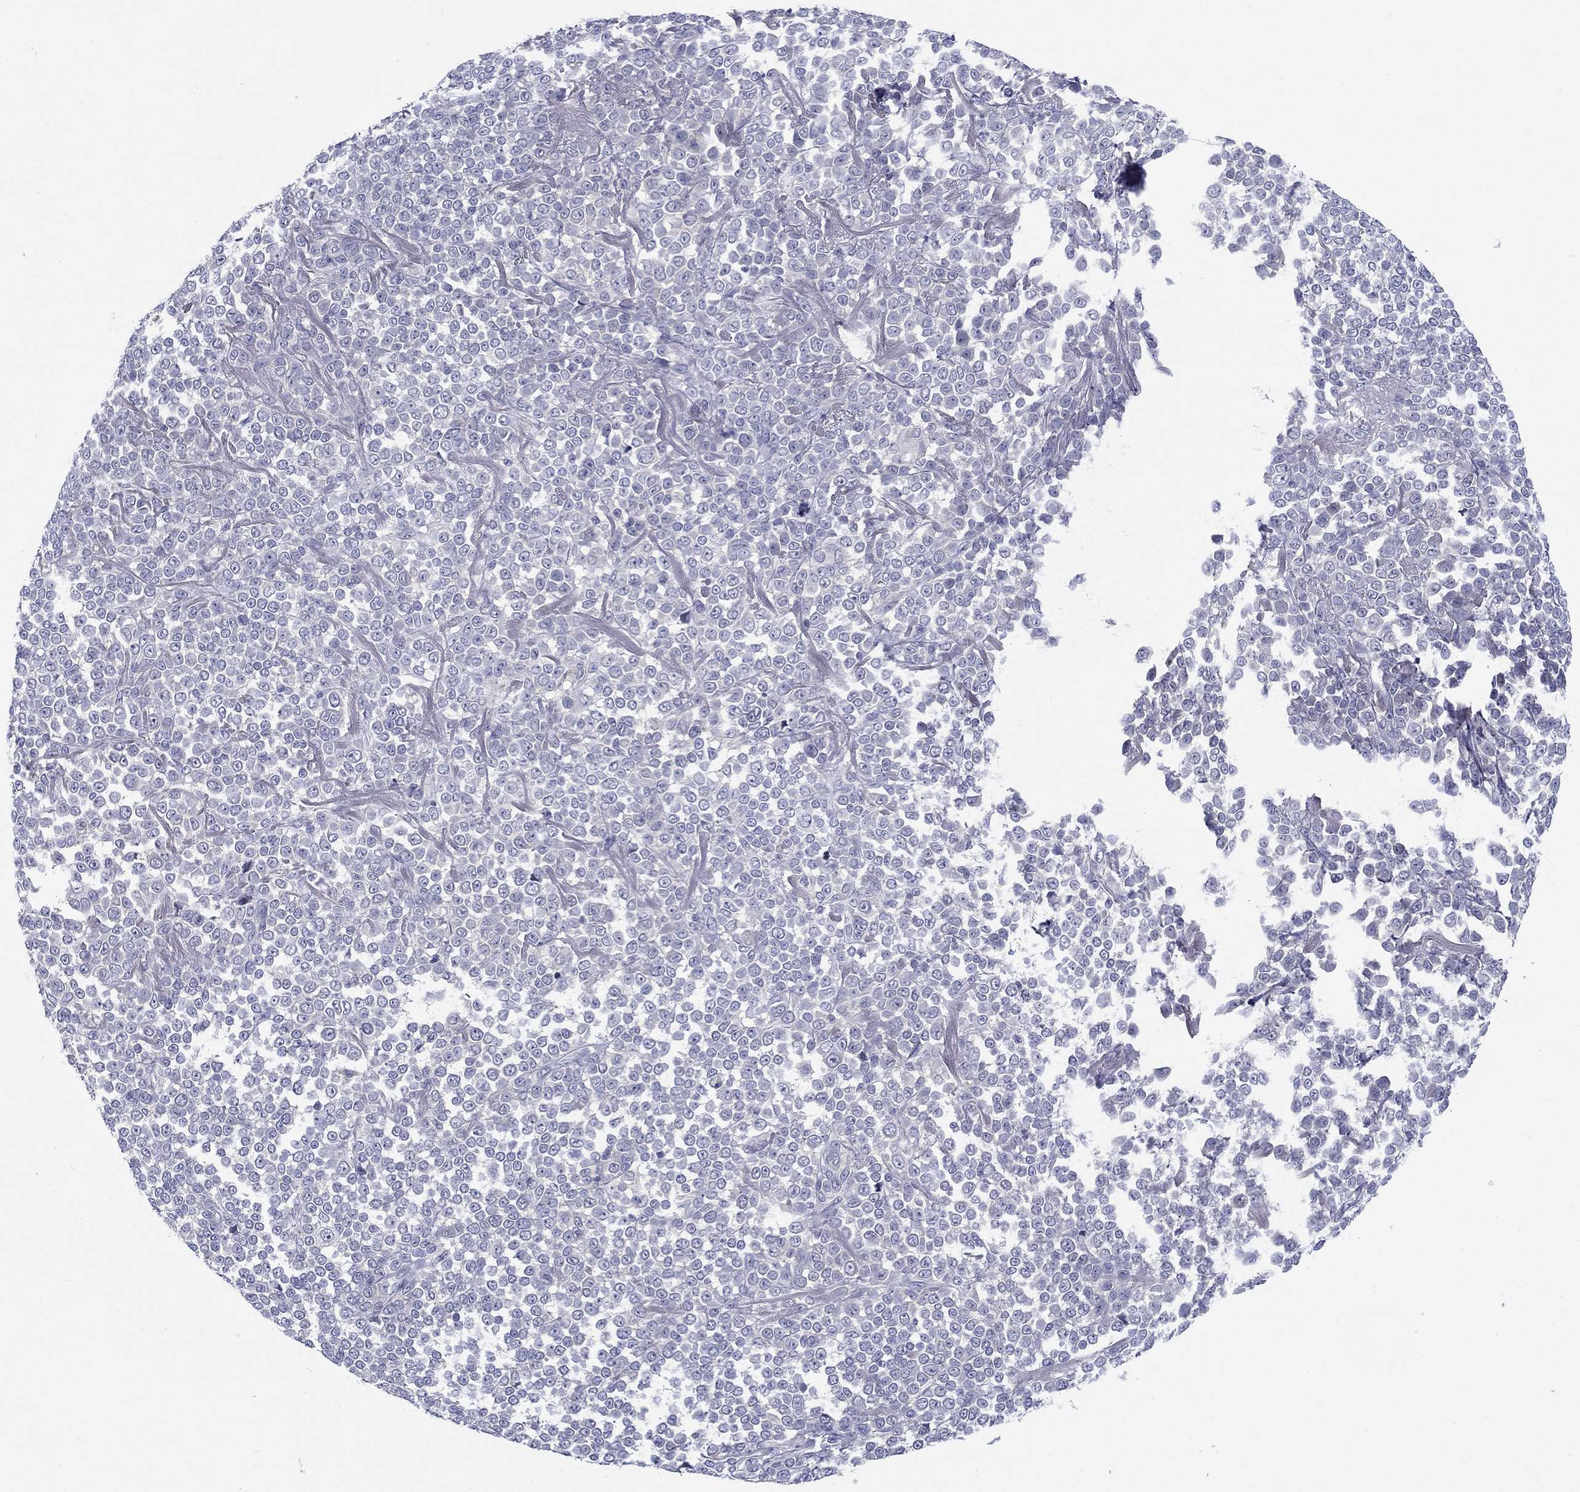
{"staining": {"intensity": "negative", "quantity": "none", "location": "none"}, "tissue": "melanoma", "cell_type": "Tumor cells", "image_type": "cancer", "snomed": [{"axis": "morphology", "description": "Malignant melanoma, NOS"}, {"axis": "topography", "description": "Skin"}], "caption": "There is no significant staining in tumor cells of melanoma.", "gene": "CACNA1A", "patient": {"sex": "female", "age": 95}}